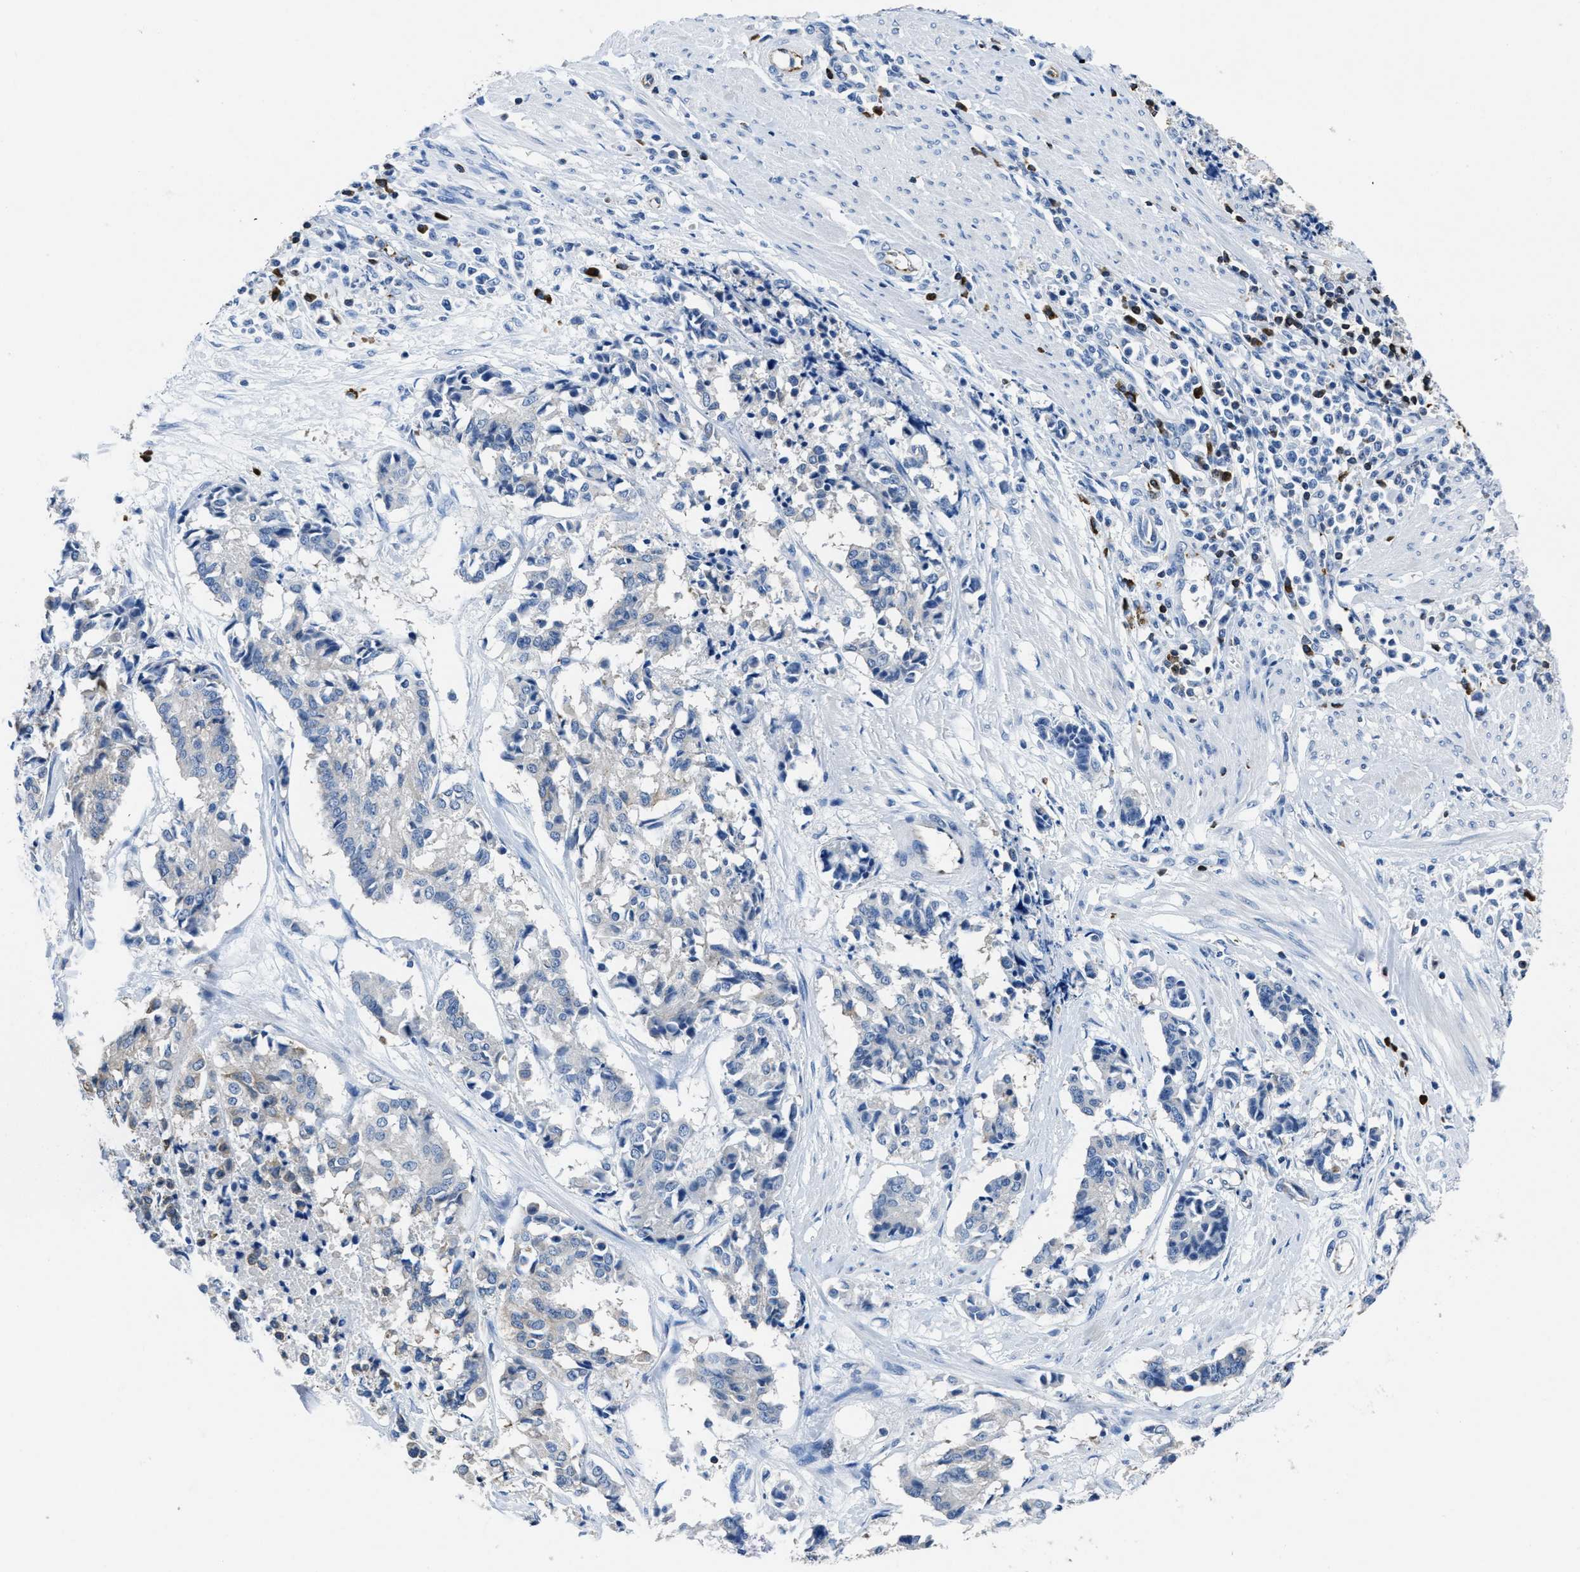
{"staining": {"intensity": "negative", "quantity": "none", "location": "none"}, "tissue": "cervical cancer", "cell_type": "Tumor cells", "image_type": "cancer", "snomed": [{"axis": "morphology", "description": "Squamous cell carcinoma, NOS"}, {"axis": "topography", "description": "Cervix"}], "caption": "Immunohistochemistry of human cervical squamous cell carcinoma exhibits no expression in tumor cells.", "gene": "ITGA3", "patient": {"sex": "female", "age": 35}}